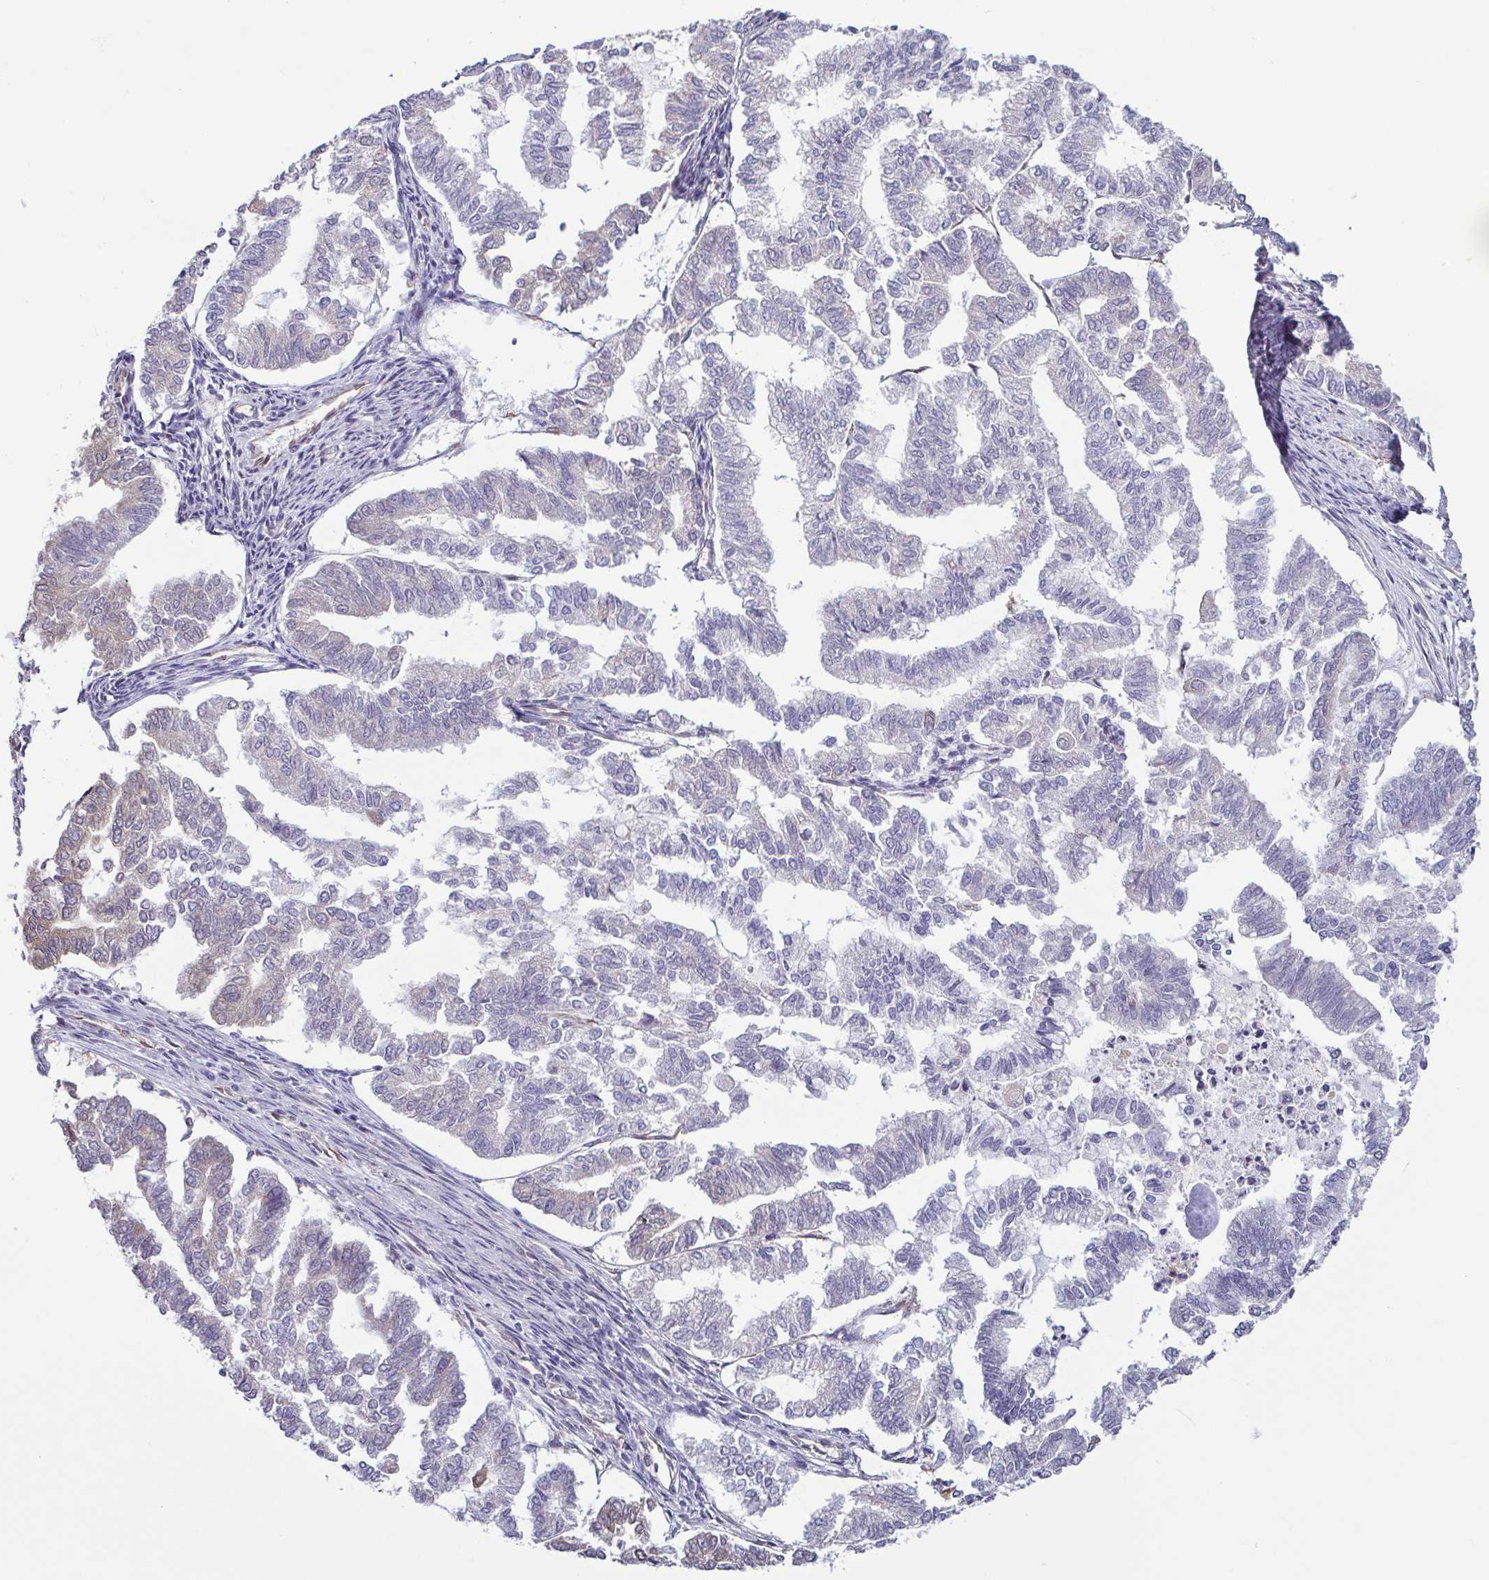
{"staining": {"intensity": "weak", "quantity": "<25%", "location": "cytoplasmic/membranous"}, "tissue": "endometrial cancer", "cell_type": "Tumor cells", "image_type": "cancer", "snomed": [{"axis": "morphology", "description": "Adenocarcinoma, NOS"}, {"axis": "topography", "description": "Endometrium"}], "caption": "DAB (3,3'-diaminobenzidine) immunohistochemical staining of human endometrial cancer (adenocarcinoma) demonstrates no significant positivity in tumor cells.", "gene": "MYL10", "patient": {"sex": "female", "age": 79}}